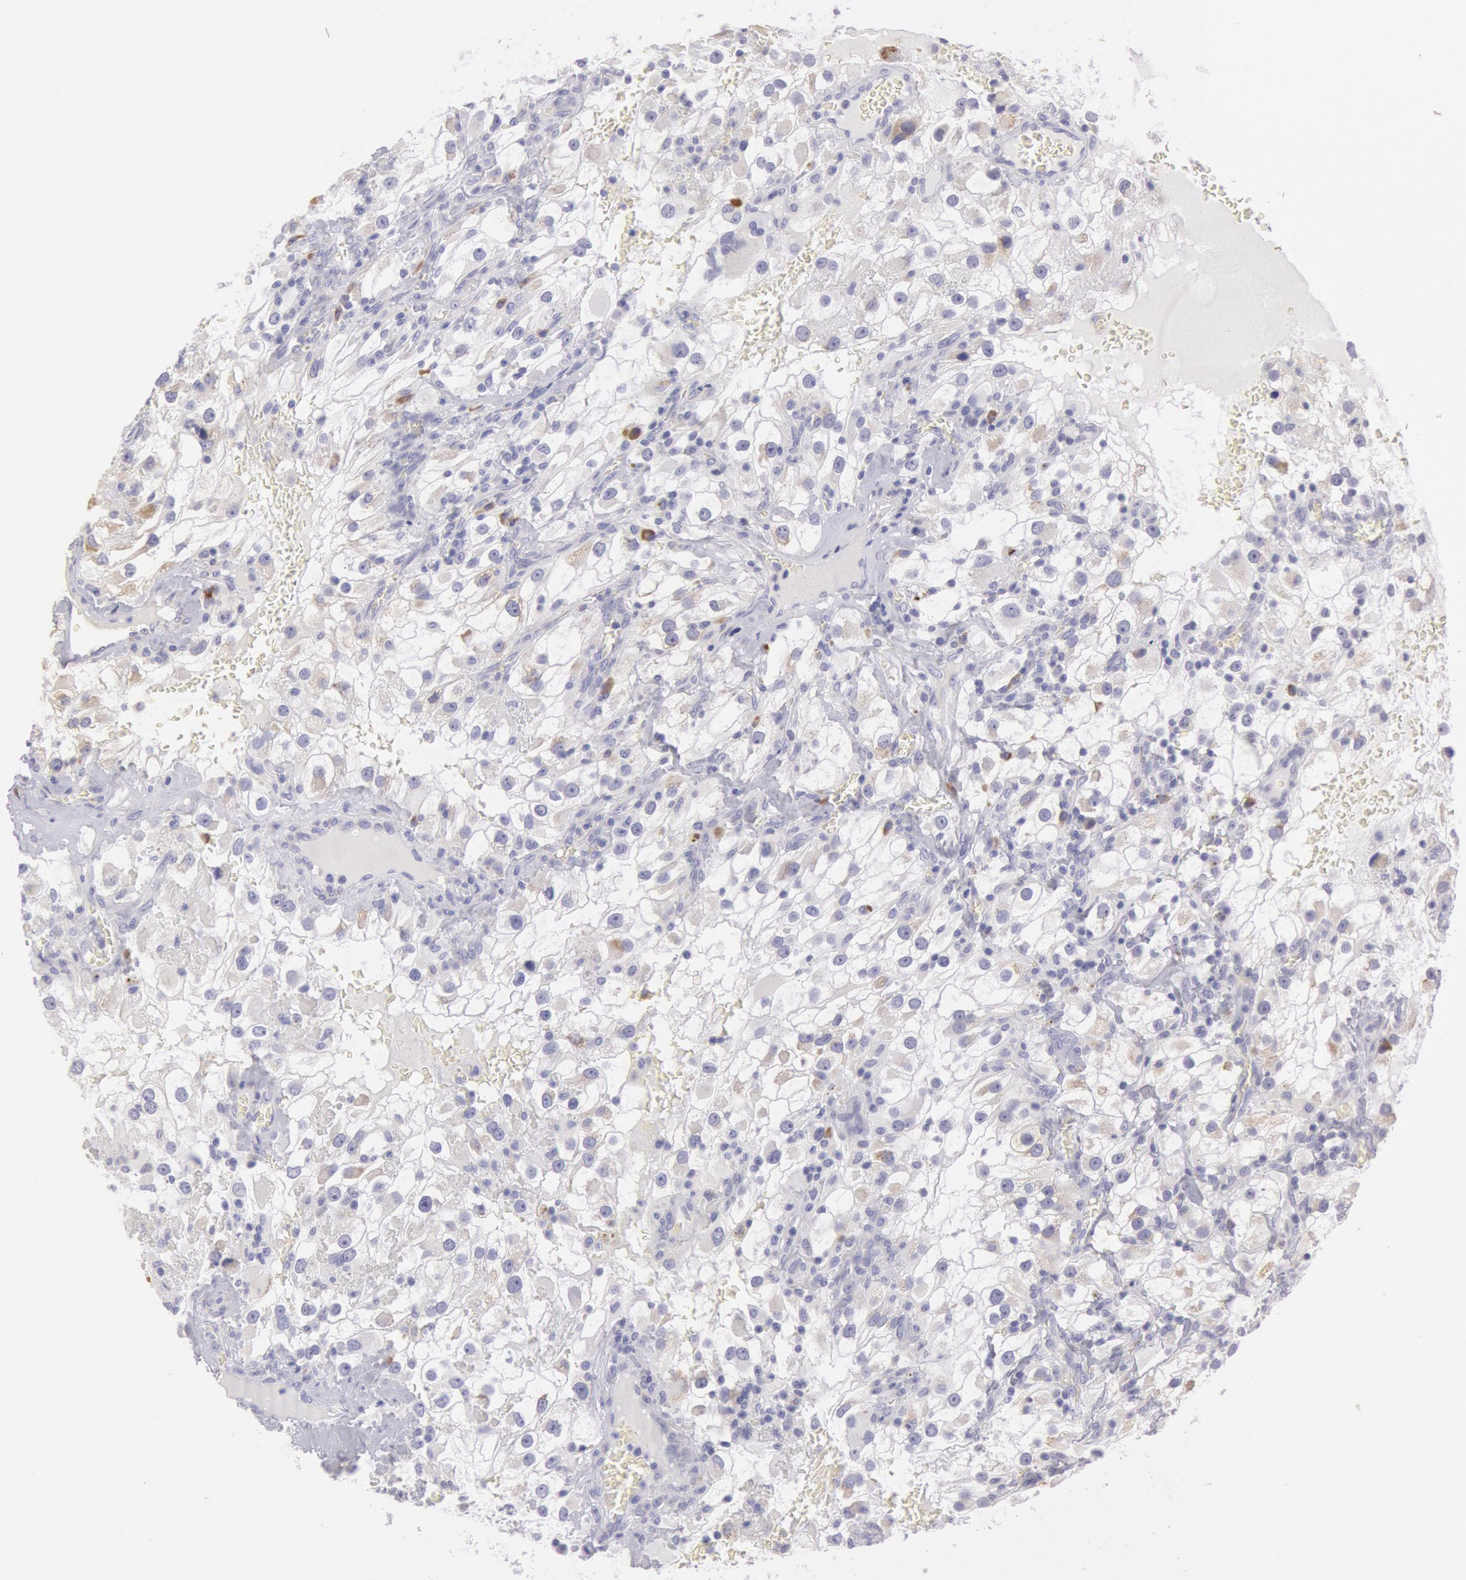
{"staining": {"intensity": "negative", "quantity": "none", "location": "none"}, "tissue": "renal cancer", "cell_type": "Tumor cells", "image_type": "cancer", "snomed": [{"axis": "morphology", "description": "Adenocarcinoma, NOS"}, {"axis": "topography", "description": "Kidney"}], "caption": "The histopathology image reveals no staining of tumor cells in renal adenocarcinoma.", "gene": "CIDEB", "patient": {"sex": "female", "age": 52}}